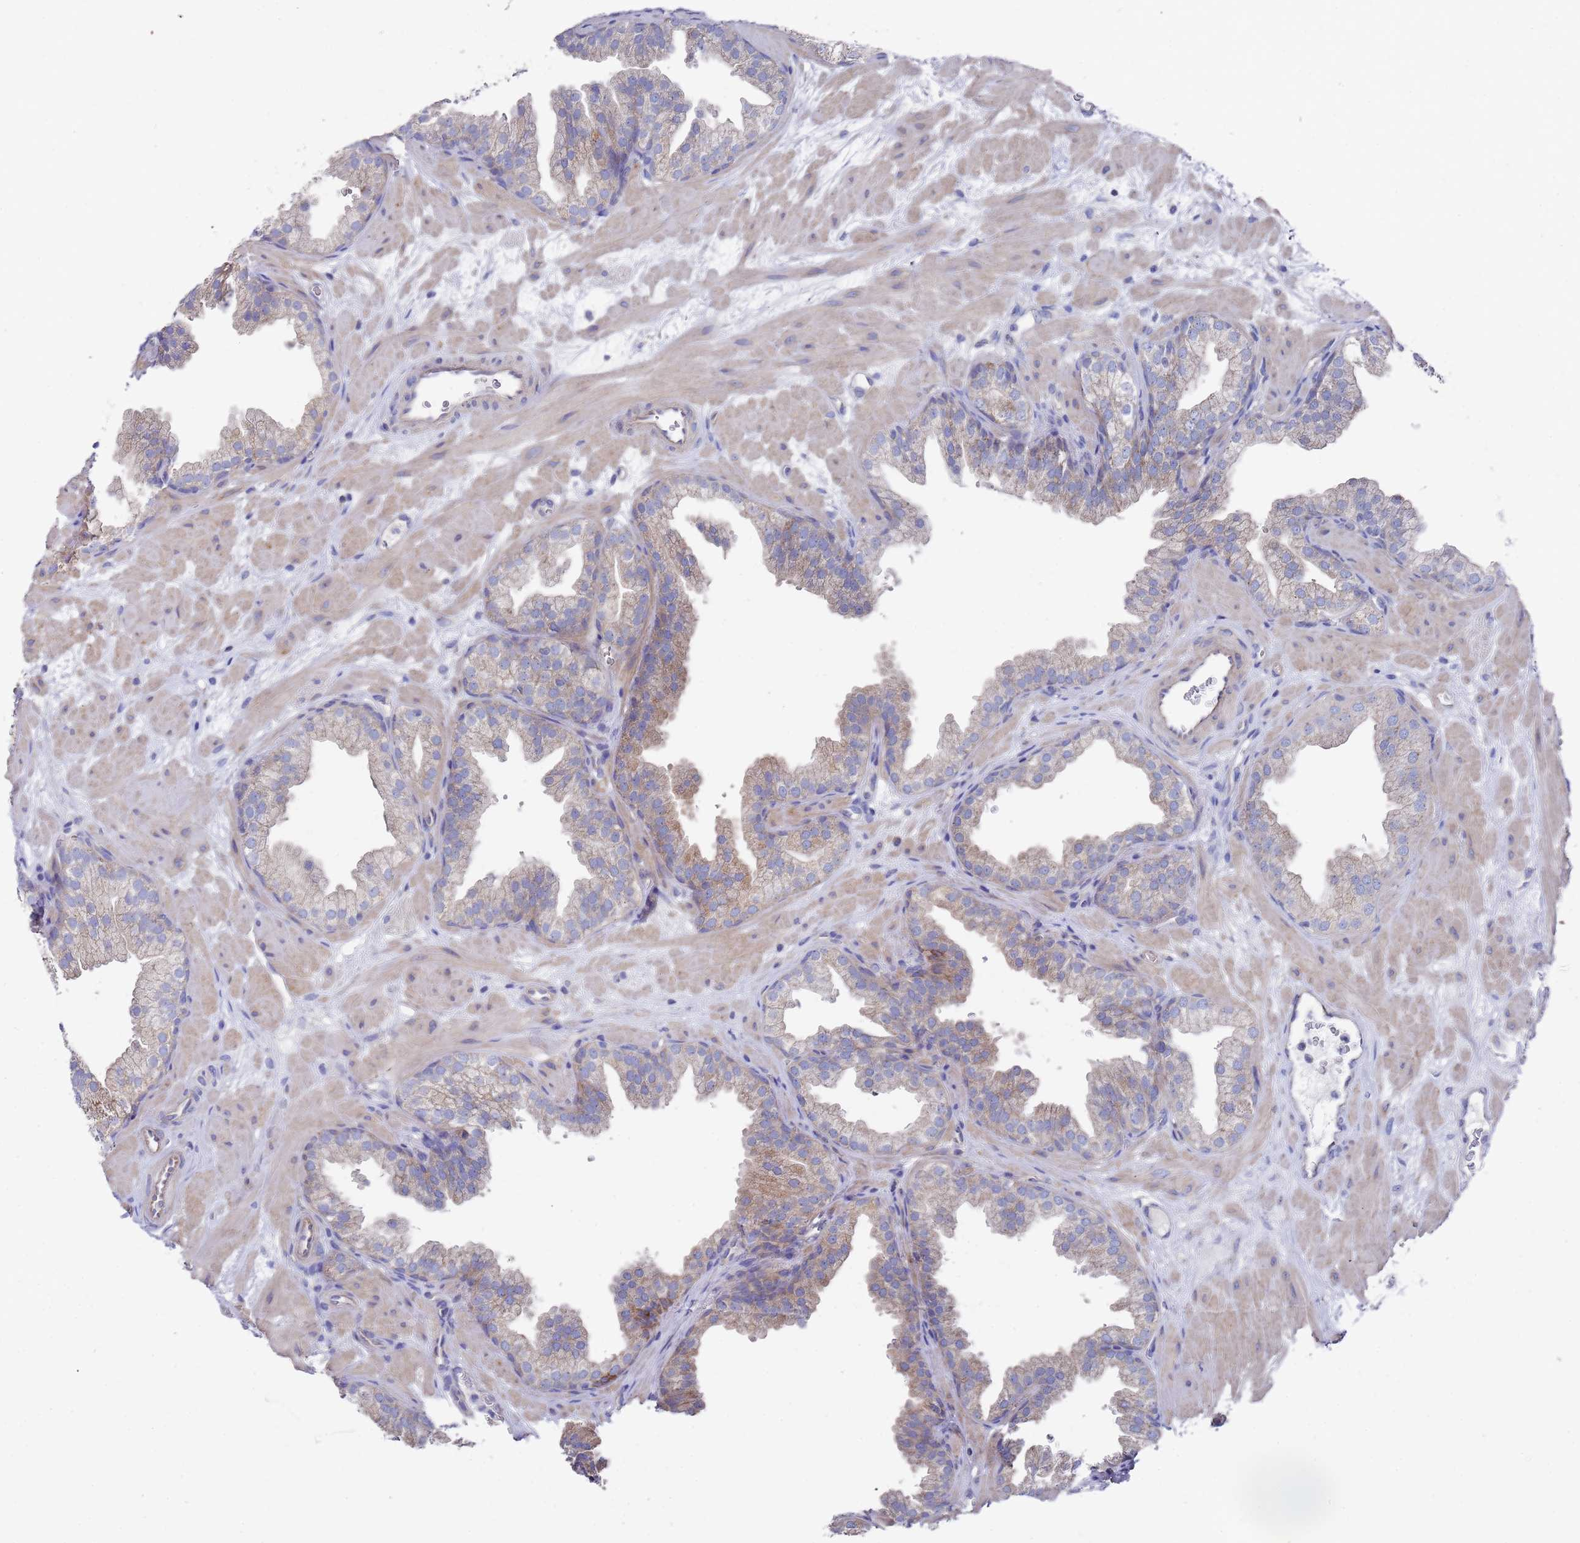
{"staining": {"intensity": "moderate", "quantity": "<25%", "location": "cytoplasmic/membranous"}, "tissue": "prostate", "cell_type": "Glandular cells", "image_type": "normal", "snomed": [{"axis": "morphology", "description": "Normal tissue, NOS"}, {"axis": "topography", "description": "Prostate"}], "caption": "Immunohistochemical staining of normal human prostate reveals low levels of moderate cytoplasmic/membranous staining in approximately <25% of glandular cells.", "gene": "SCAPER", "patient": {"sex": "male", "age": 37}}